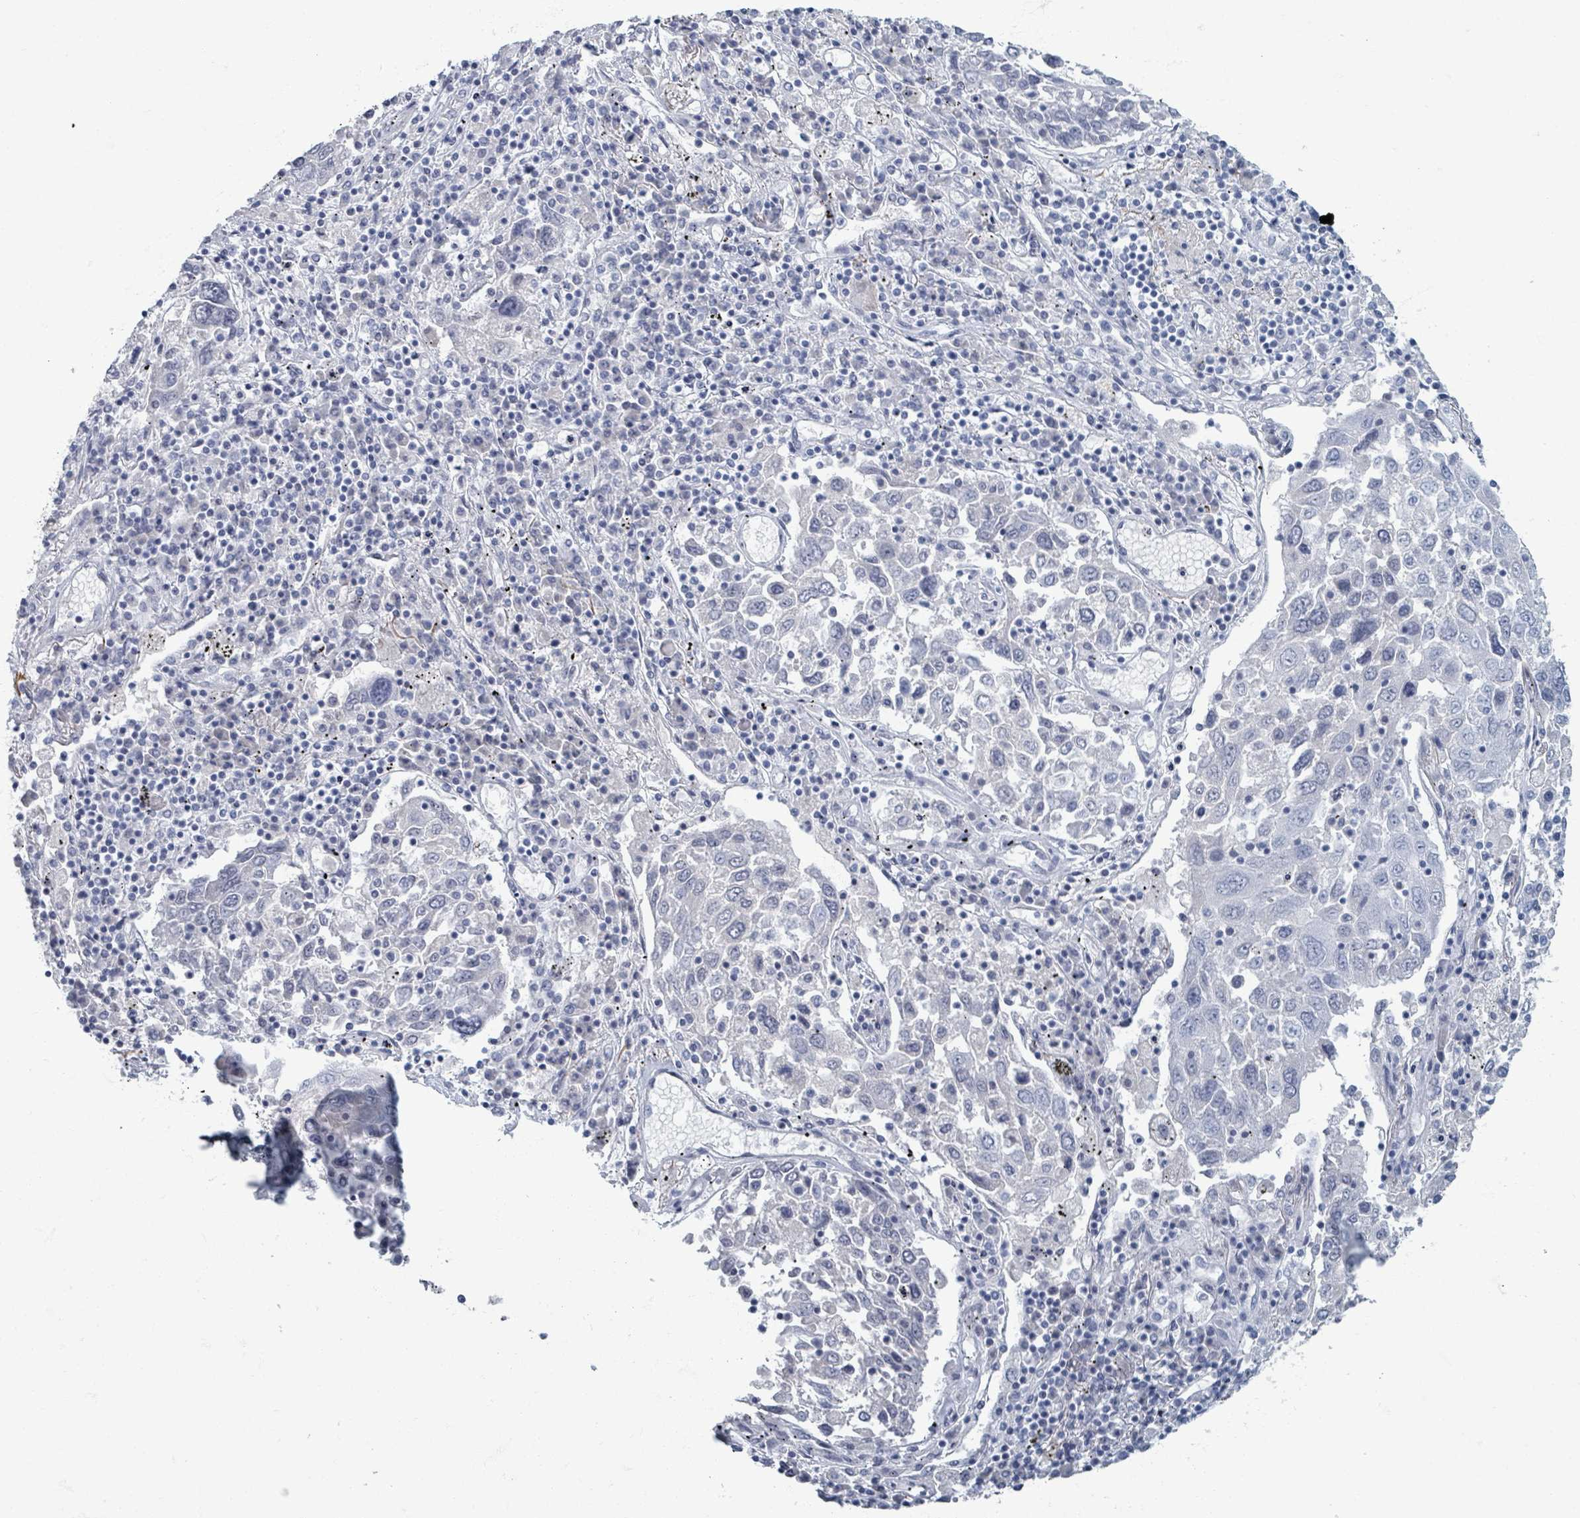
{"staining": {"intensity": "negative", "quantity": "none", "location": "none"}, "tissue": "lung cancer", "cell_type": "Tumor cells", "image_type": "cancer", "snomed": [{"axis": "morphology", "description": "Squamous cell carcinoma, NOS"}, {"axis": "topography", "description": "Lung"}], "caption": "Immunohistochemistry (IHC) micrograph of human squamous cell carcinoma (lung) stained for a protein (brown), which reveals no positivity in tumor cells.", "gene": "TAS2R1", "patient": {"sex": "male", "age": 65}}